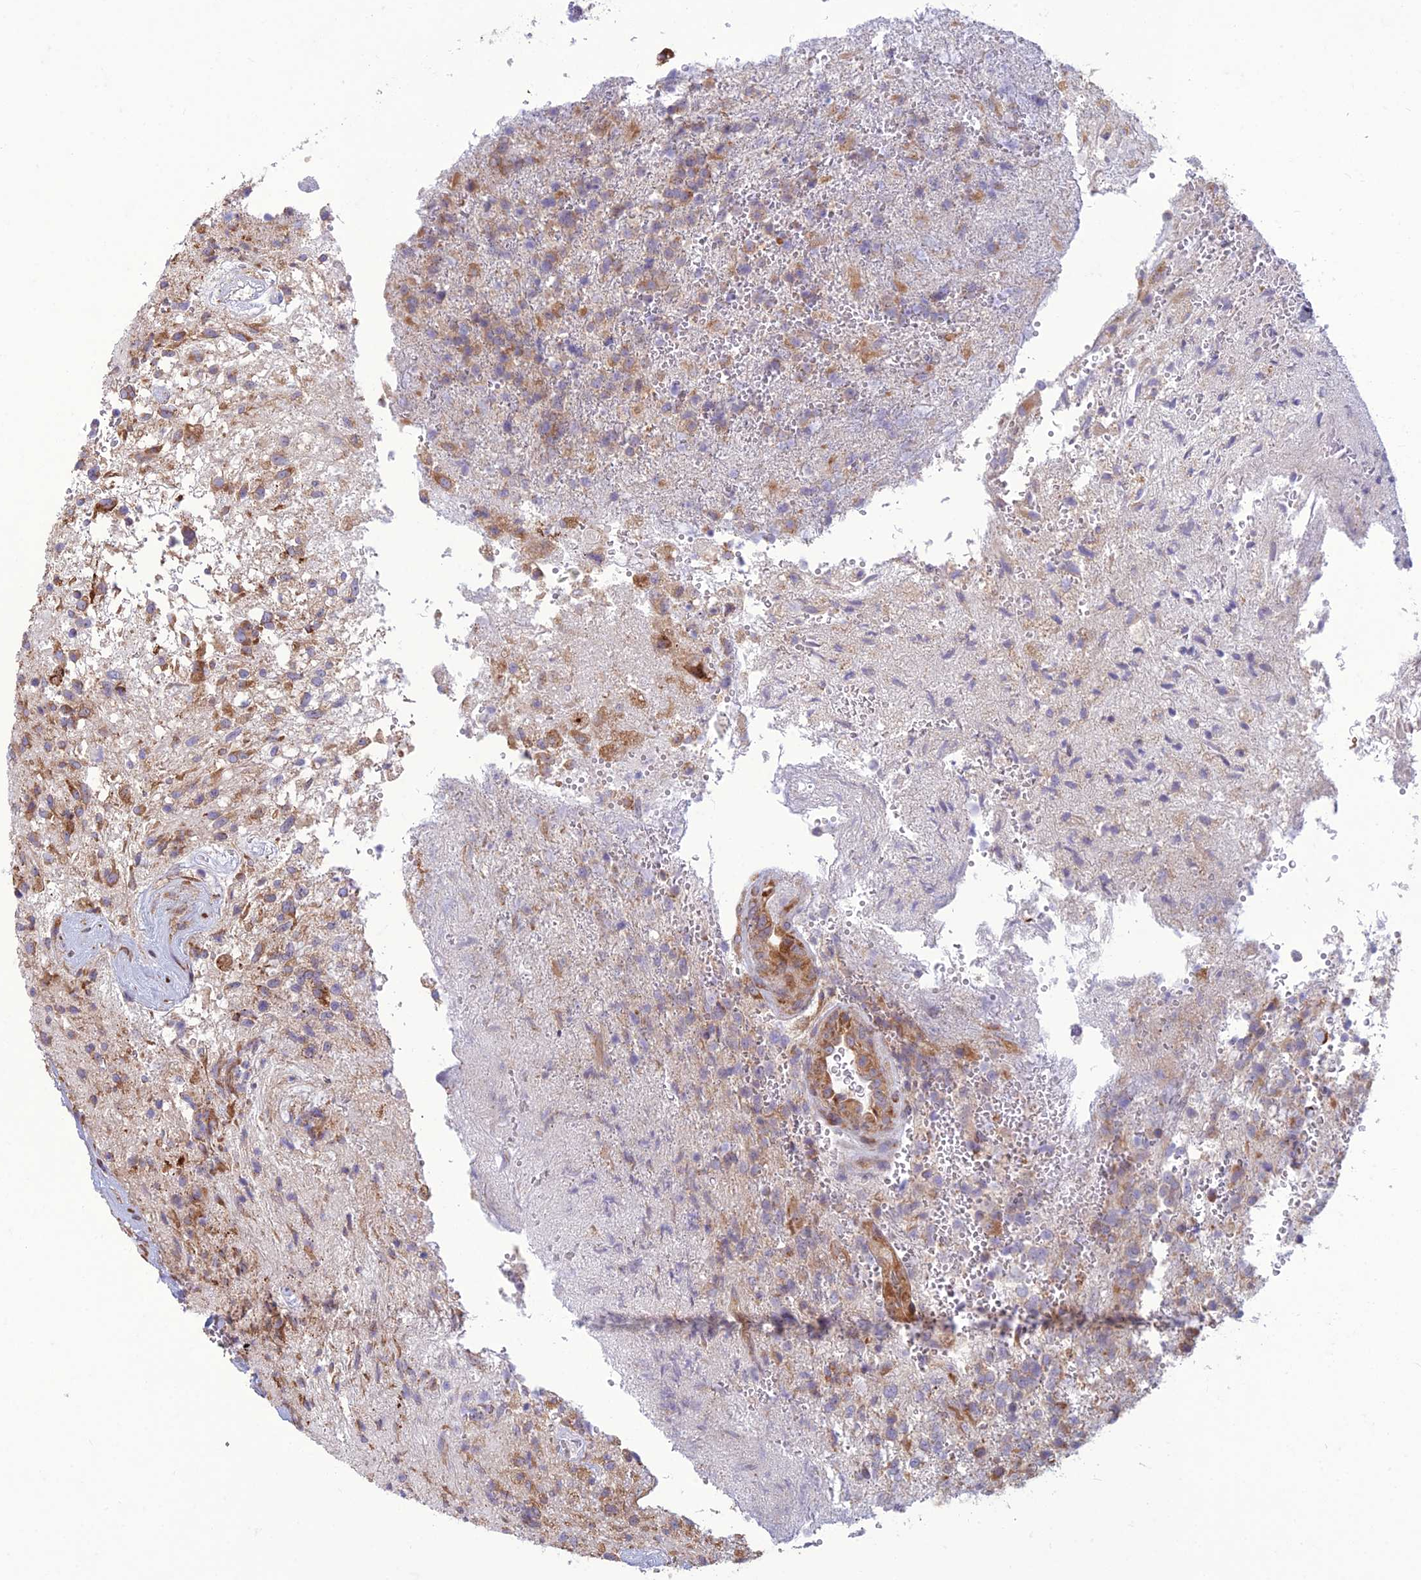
{"staining": {"intensity": "moderate", "quantity": "<25%", "location": "cytoplasmic/membranous"}, "tissue": "glioma", "cell_type": "Tumor cells", "image_type": "cancer", "snomed": [{"axis": "morphology", "description": "Glioma, malignant, High grade"}, {"axis": "topography", "description": "Brain"}], "caption": "Immunohistochemical staining of human glioma reveals low levels of moderate cytoplasmic/membranous positivity in approximately <25% of tumor cells.", "gene": "RPL17-C18orf32", "patient": {"sex": "male", "age": 56}}